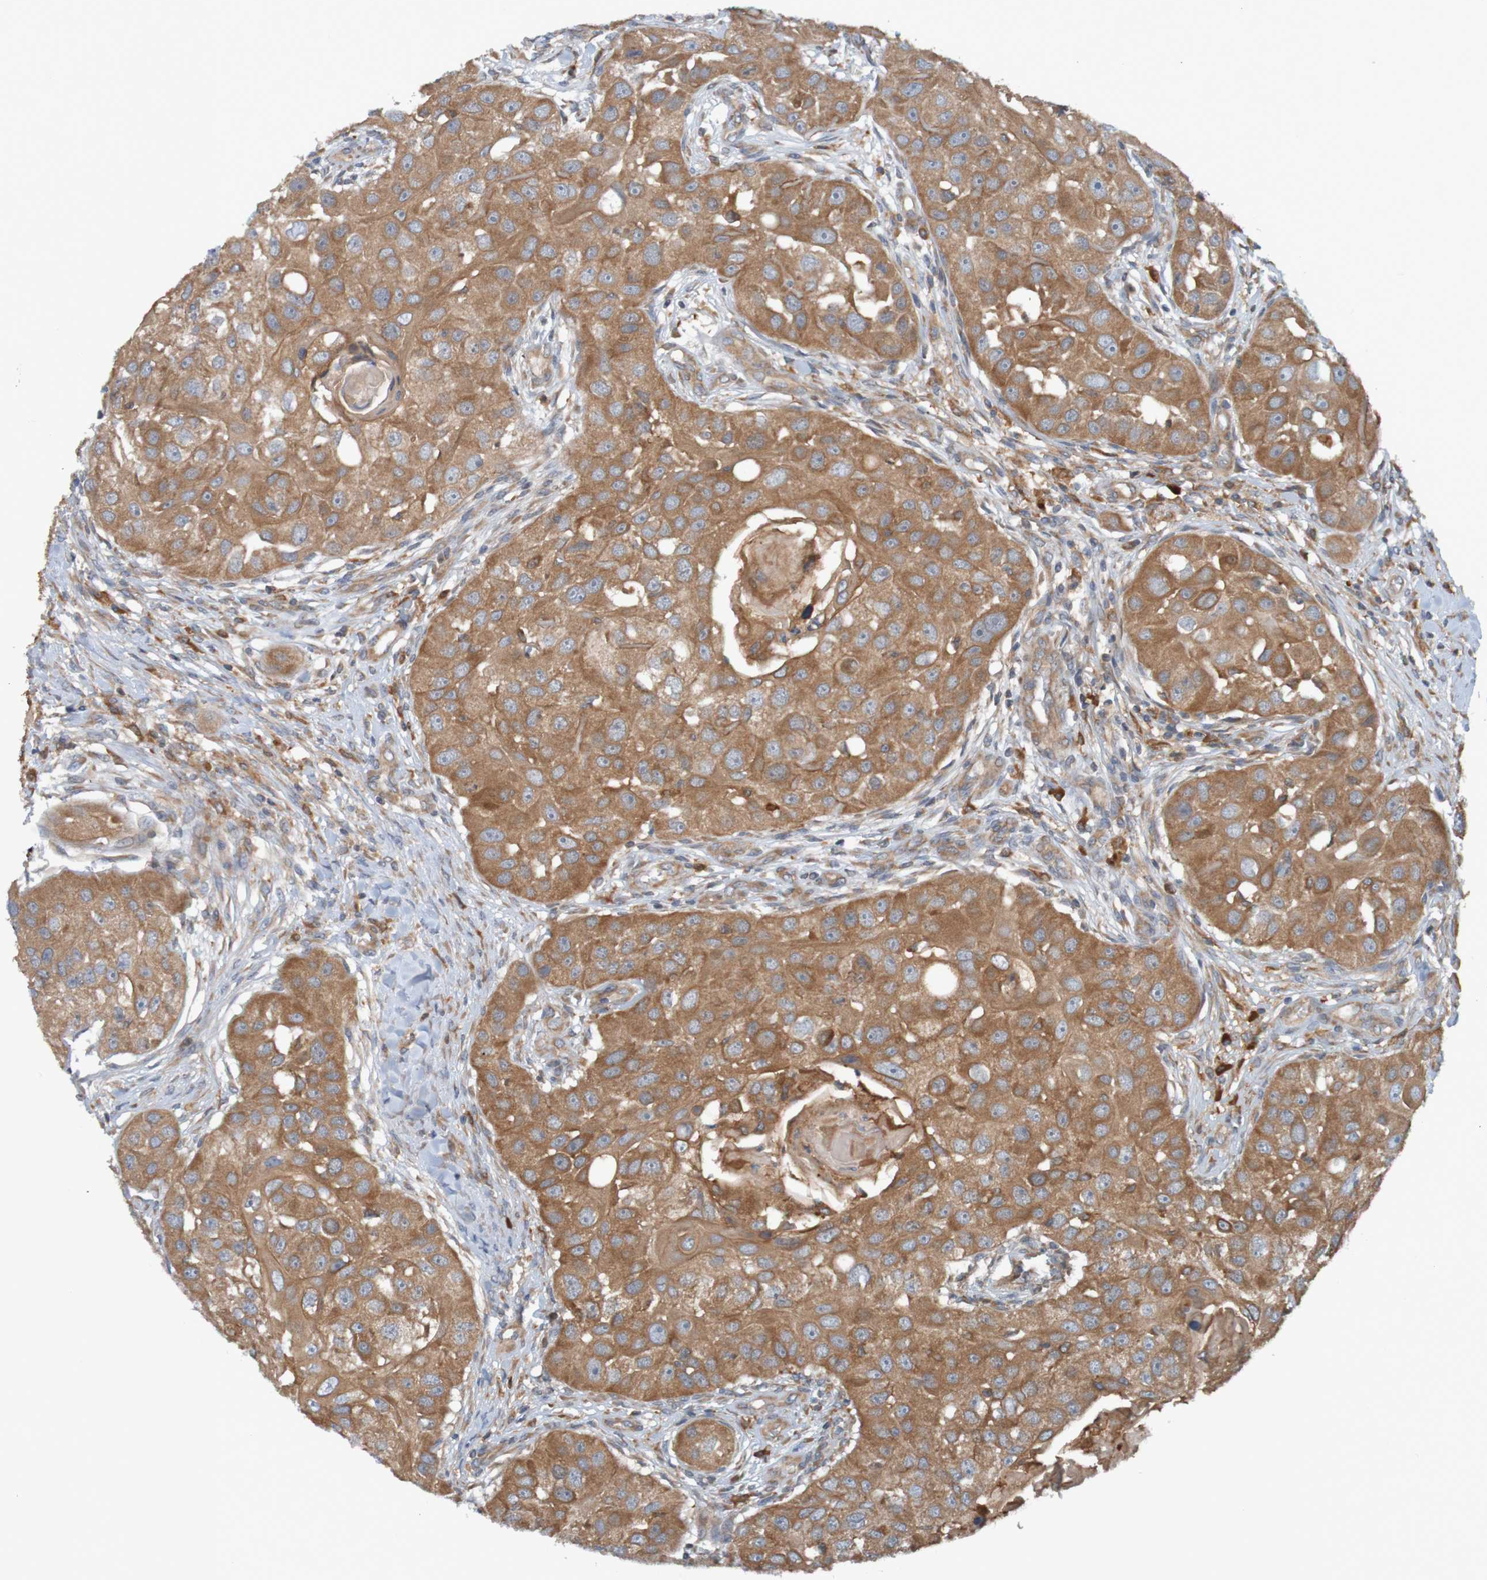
{"staining": {"intensity": "moderate", "quantity": ">75%", "location": "cytoplasmic/membranous"}, "tissue": "head and neck cancer", "cell_type": "Tumor cells", "image_type": "cancer", "snomed": [{"axis": "morphology", "description": "Normal tissue, NOS"}, {"axis": "morphology", "description": "Squamous cell carcinoma, NOS"}, {"axis": "topography", "description": "Skeletal muscle"}, {"axis": "topography", "description": "Head-Neck"}], "caption": "An IHC image of neoplastic tissue is shown. Protein staining in brown highlights moderate cytoplasmic/membranous positivity in squamous cell carcinoma (head and neck) within tumor cells.", "gene": "DNAJC4", "patient": {"sex": "male", "age": 51}}